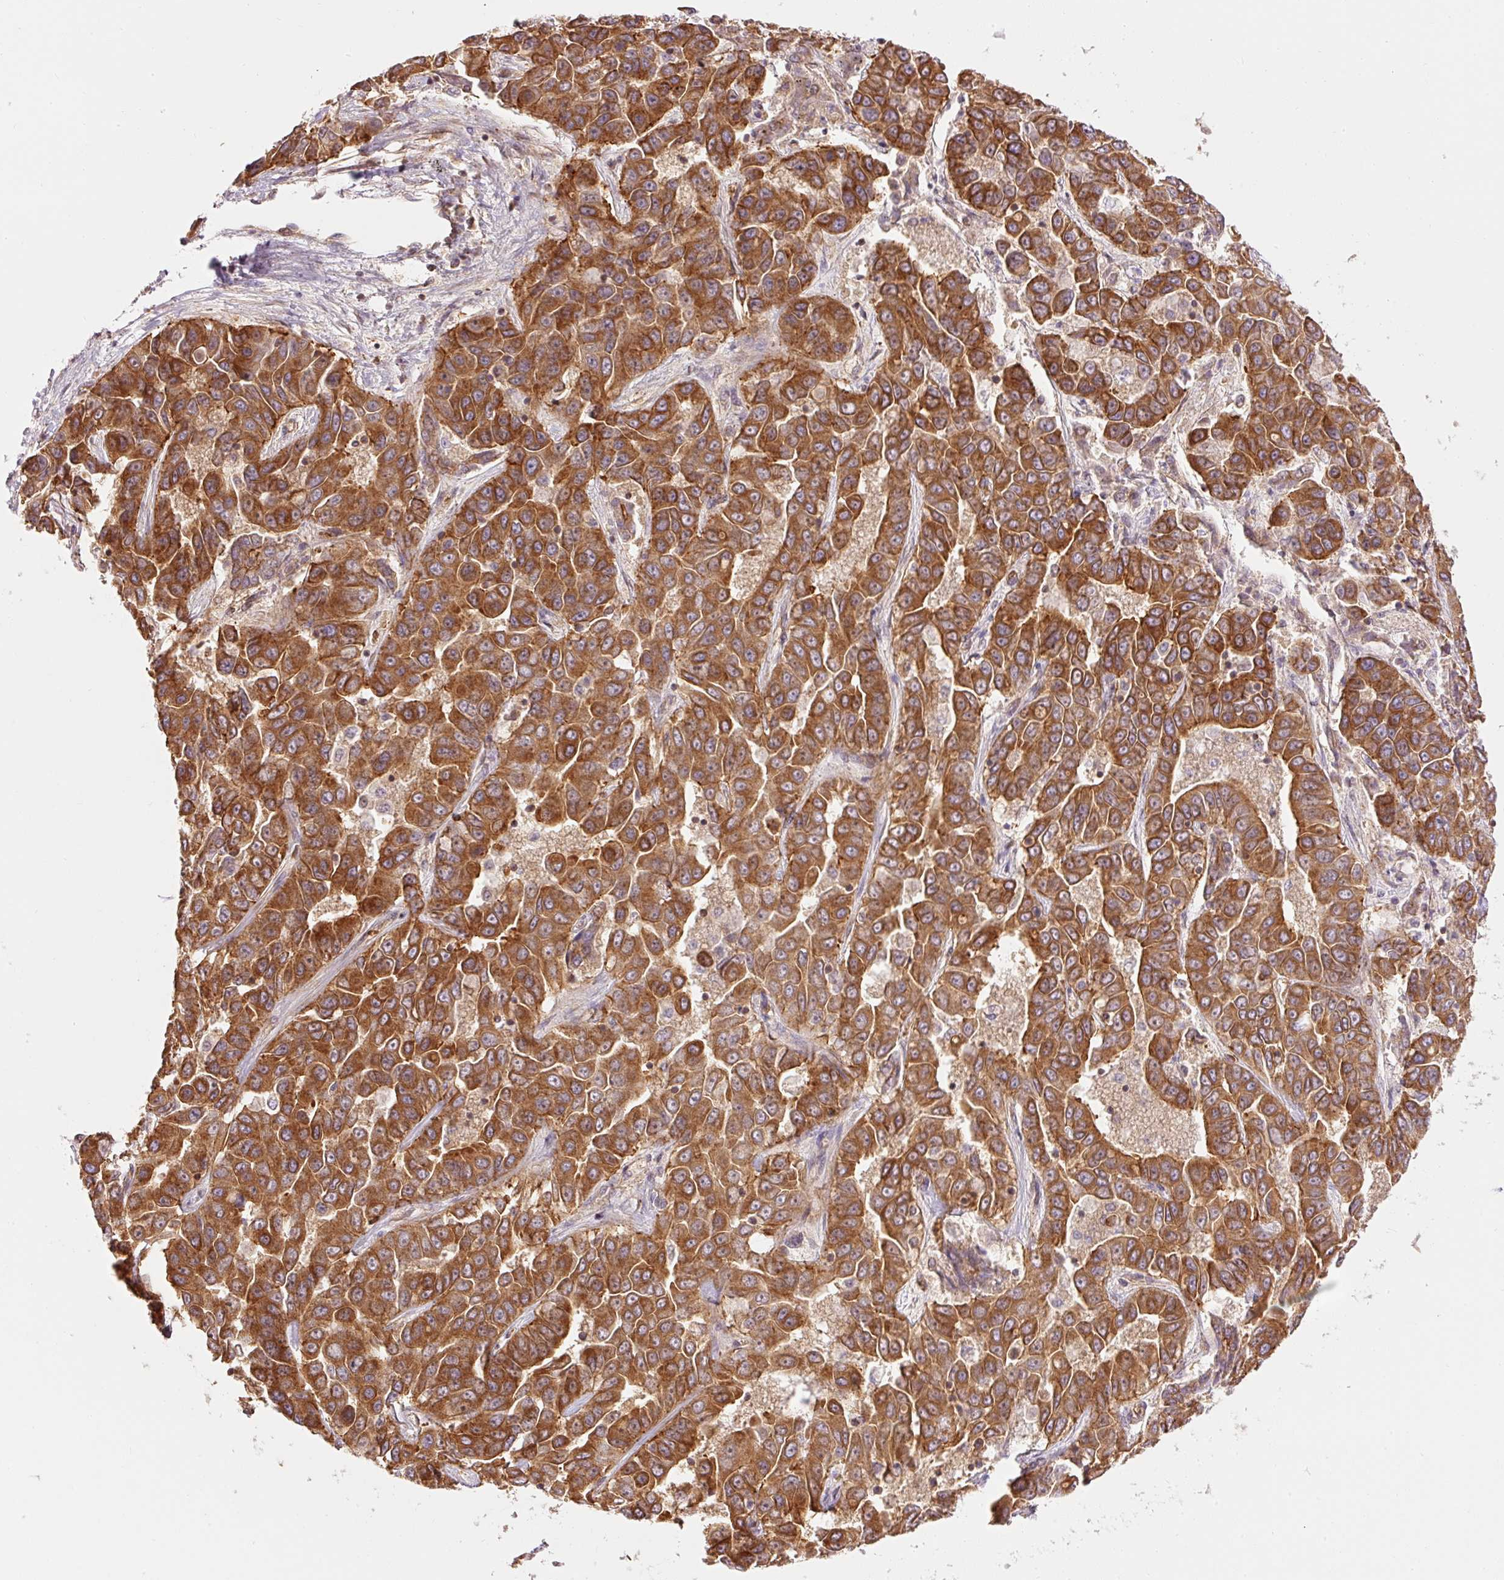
{"staining": {"intensity": "moderate", "quantity": ">75%", "location": "cytoplasmic/membranous"}, "tissue": "liver cancer", "cell_type": "Tumor cells", "image_type": "cancer", "snomed": [{"axis": "morphology", "description": "Cholangiocarcinoma"}, {"axis": "topography", "description": "Liver"}], "caption": "Protein staining of liver cancer (cholangiocarcinoma) tissue demonstrates moderate cytoplasmic/membranous staining in about >75% of tumor cells.", "gene": "ADCY4", "patient": {"sex": "female", "age": 52}}